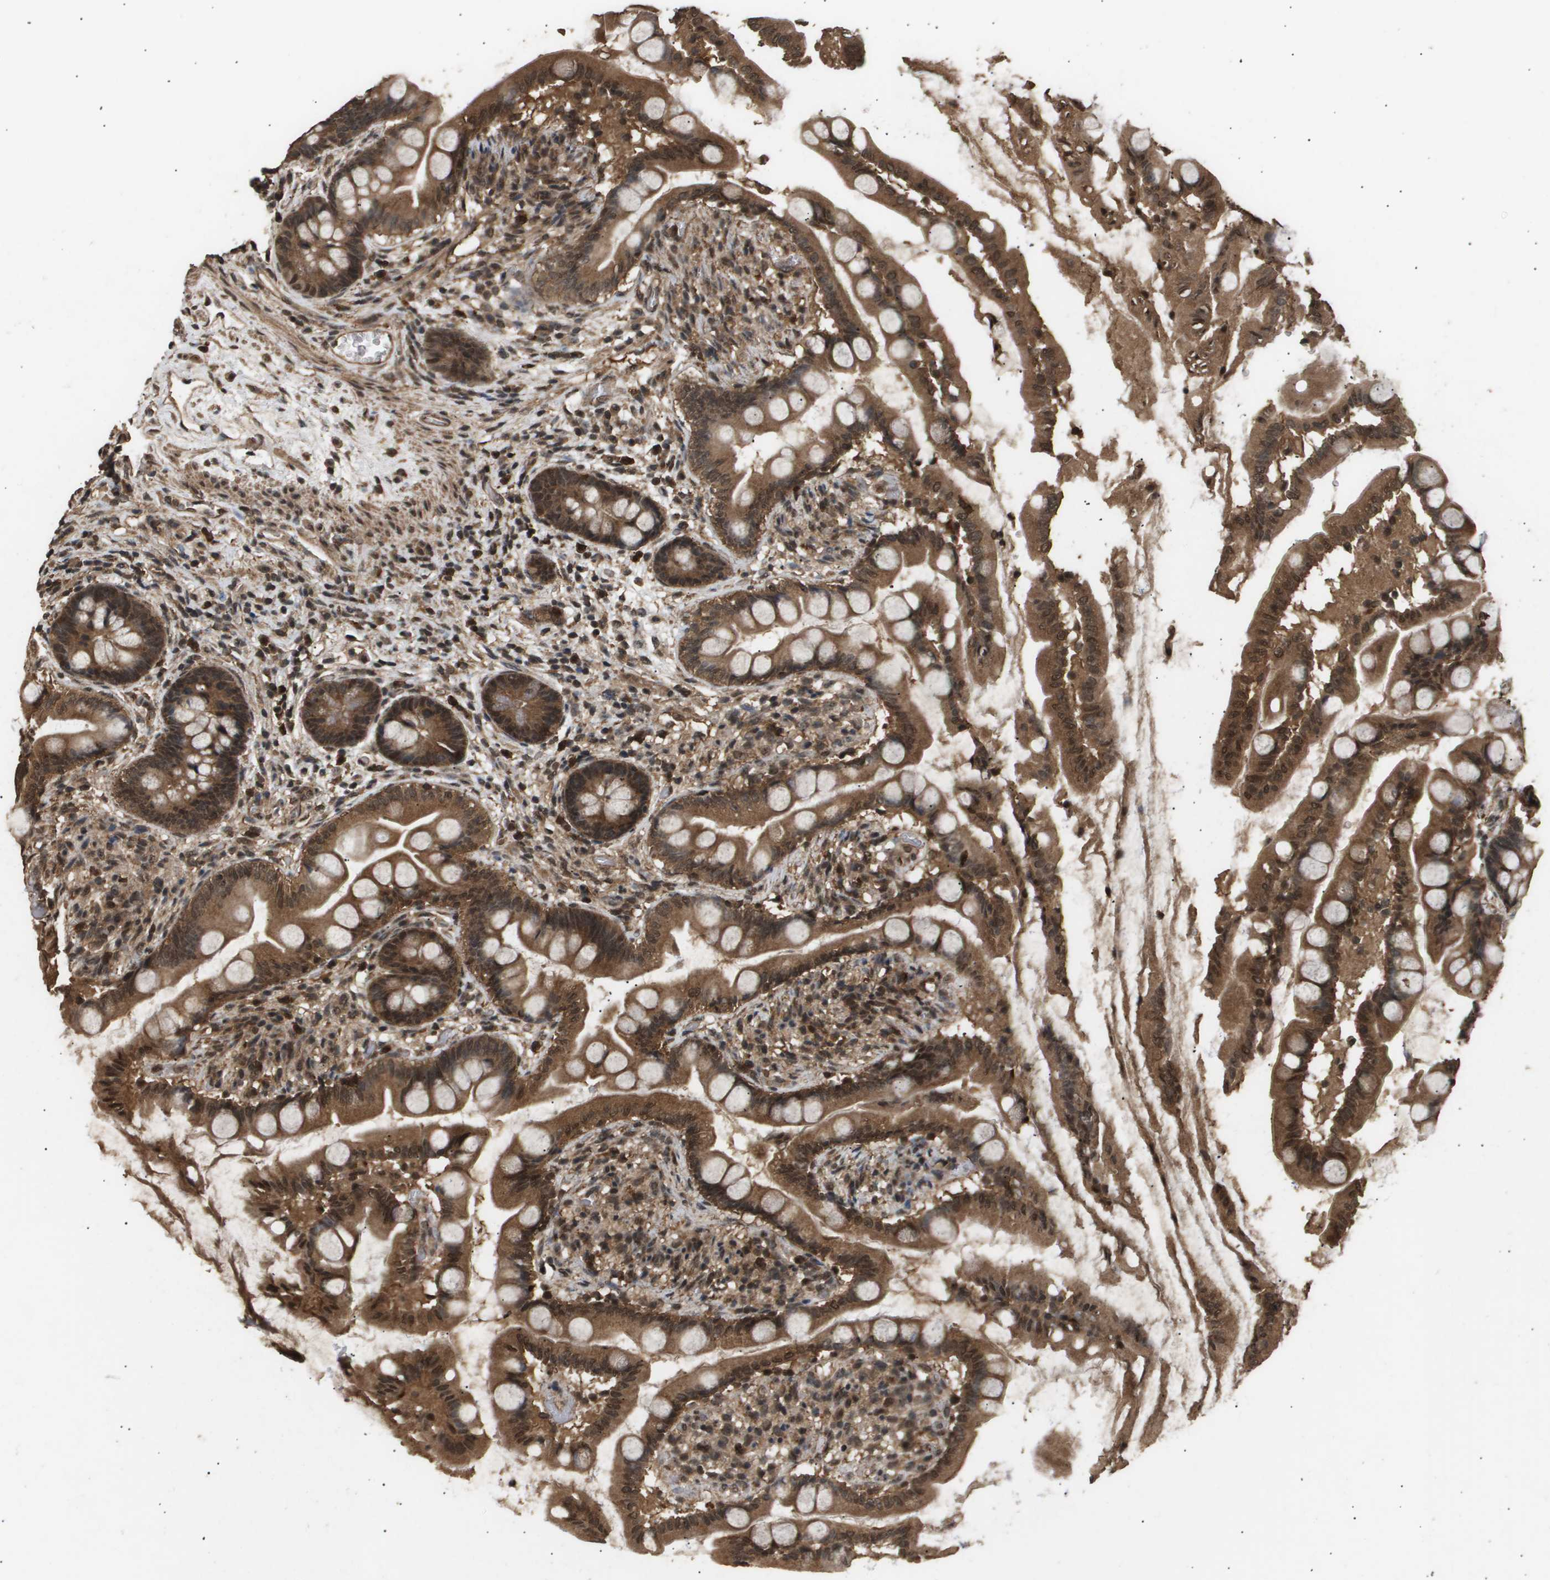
{"staining": {"intensity": "strong", "quantity": ">75%", "location": "cytoplasmic/membranous,nuclear"}, "tissue": "small intestine", "cell_type": "Glandular cells", "image_type": "normal", "snomed": [{"axis": "morphology", "description": "Normal tissue, NOS"}, {"axis": "topography", "description": "Small intestine"}], "caption": "Strong cytoplasmic/membranous,nuclear protein expression is identified in about >75% of glandular cells in small intestine. (brown staining indicates protein expression, while blue staining denotes nuclei).", "gene": "ING1", "patient": {"sex": "male", "age": 71}}